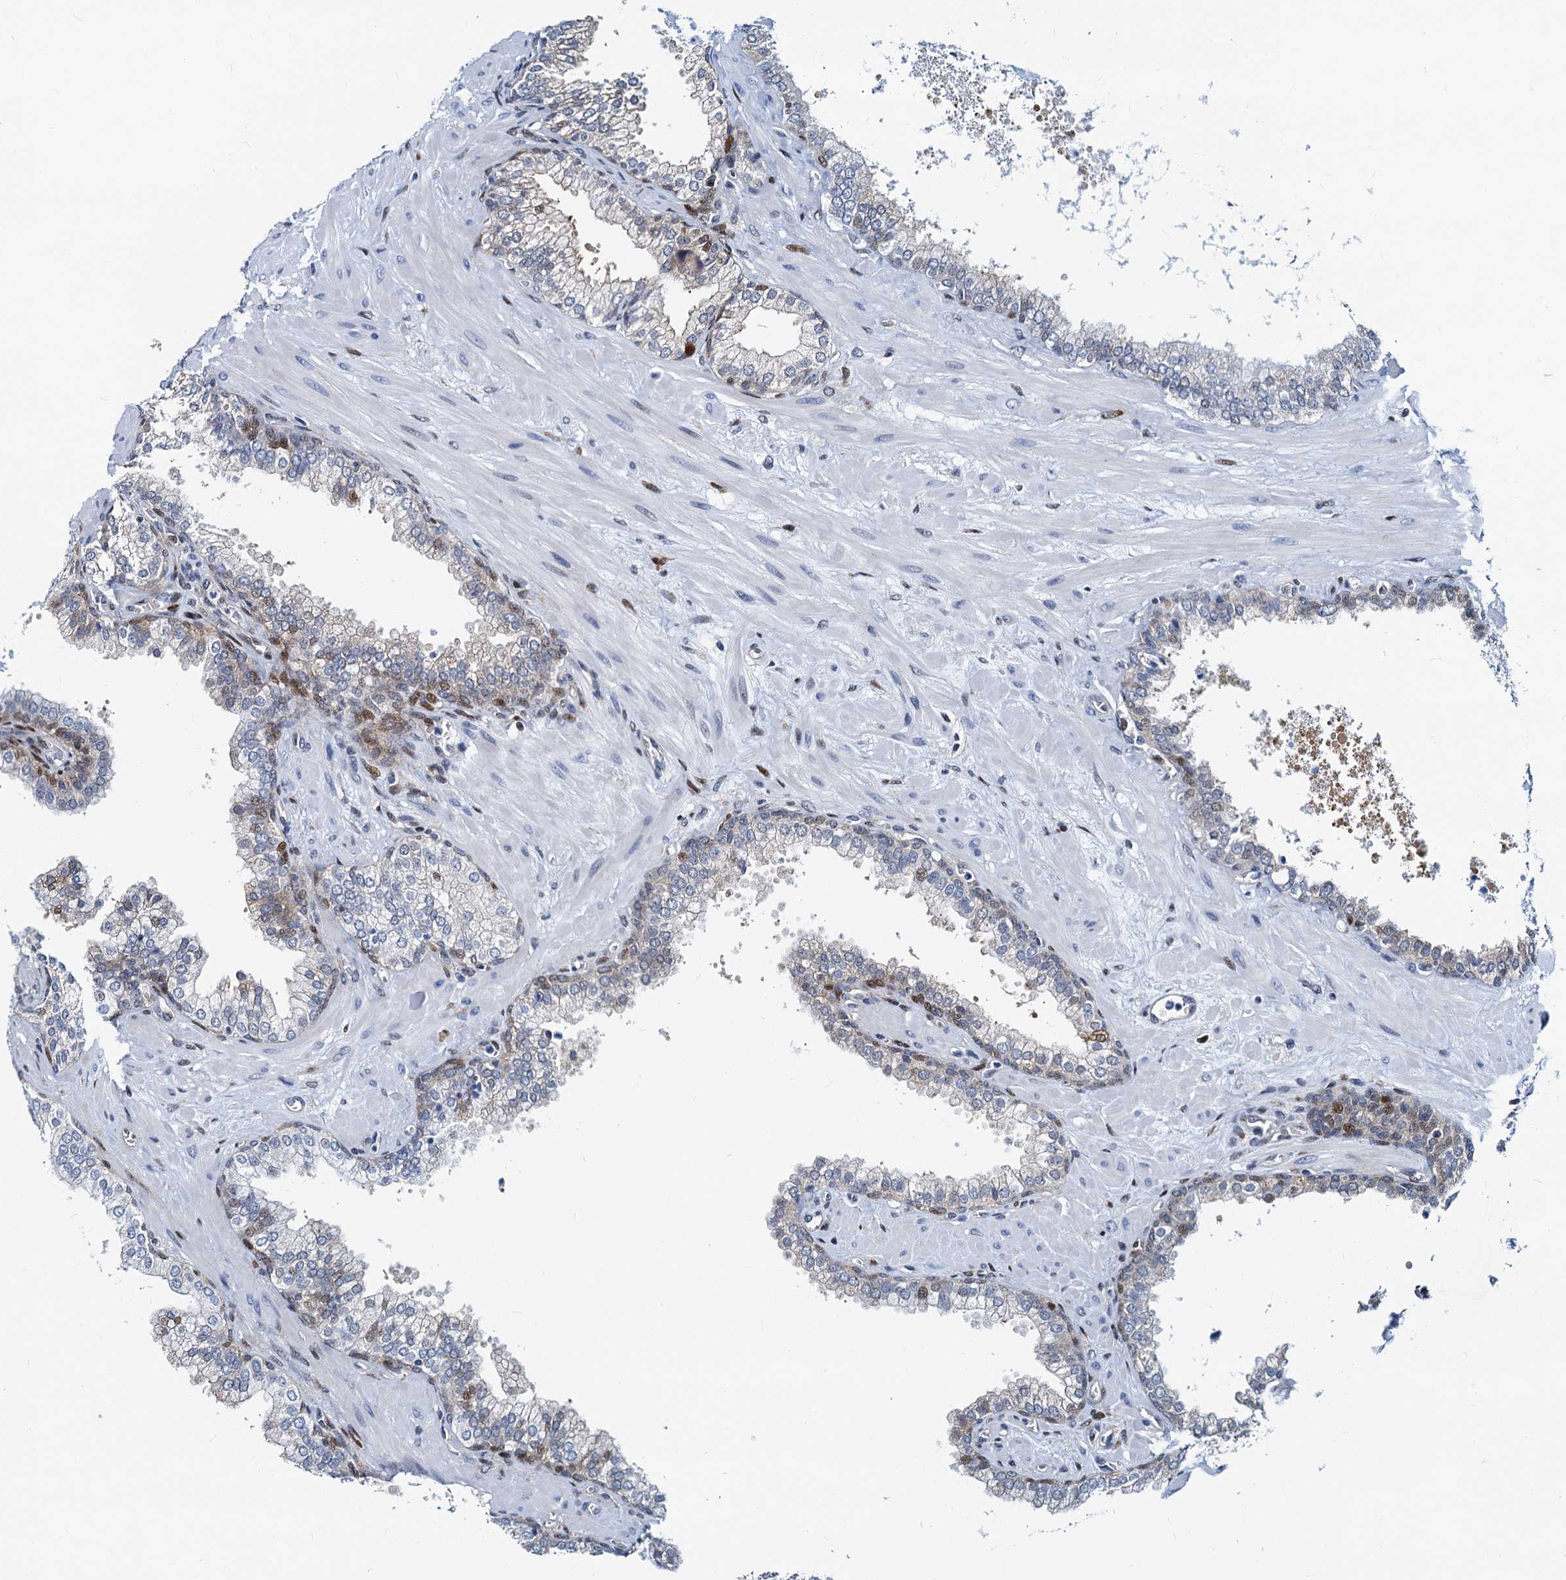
{"staining": {"intensity": "weak", "quantity": "<25%", "location": "nuclear"}, "tissue": "prostate", "cell_type": "Glandular cells", "image_type": "normal", "snomed": [{"axis": "morphology", "description": "Normal tissue, NOS"}, {"axis": "topography", "description": "Prostate"}], "caption": "The histopathology image reveals no significant expression in glandular cells of prostate.", "gene": "PTGES3", "patient": {"sex": "male", "age": 60}}